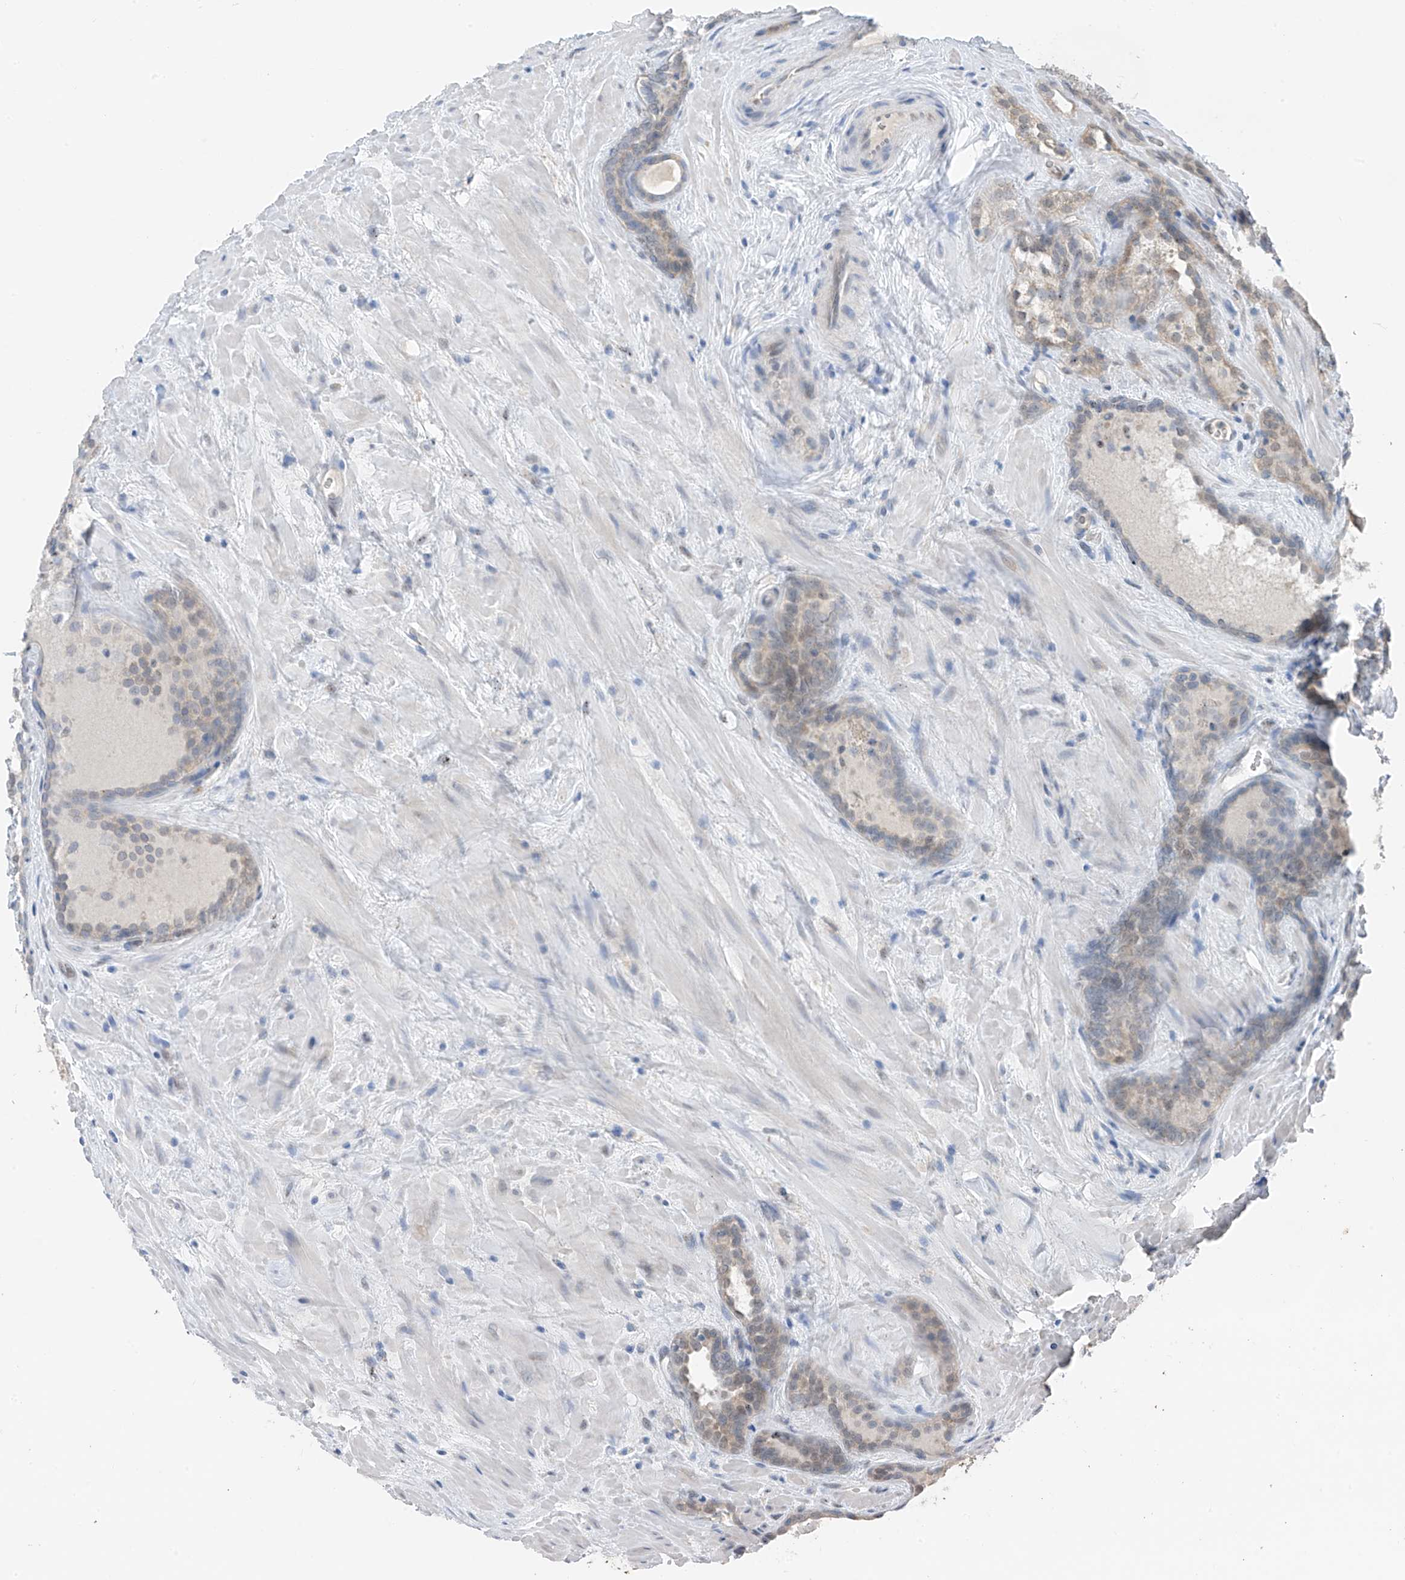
{"staining": {"intensity": "negative", "quantity": "none", "location": "none"}, "tissue": "prostate cancer", "cell_type": "Tumor cells", "image_type": "cancer", "snomed": [{"axis": "morphology", "description": "Adenocarcinoma, Low grade"}, {"axis": "topography", "description": "Prostate"}], "caption": "The image exhibits no staining of tumor cells in prostate low-grade adenocarcinoma. (DAB immunohistochemistry, high magnification).", "gene": "RPL4", "patient": {"sex": "male", "age": 67}}